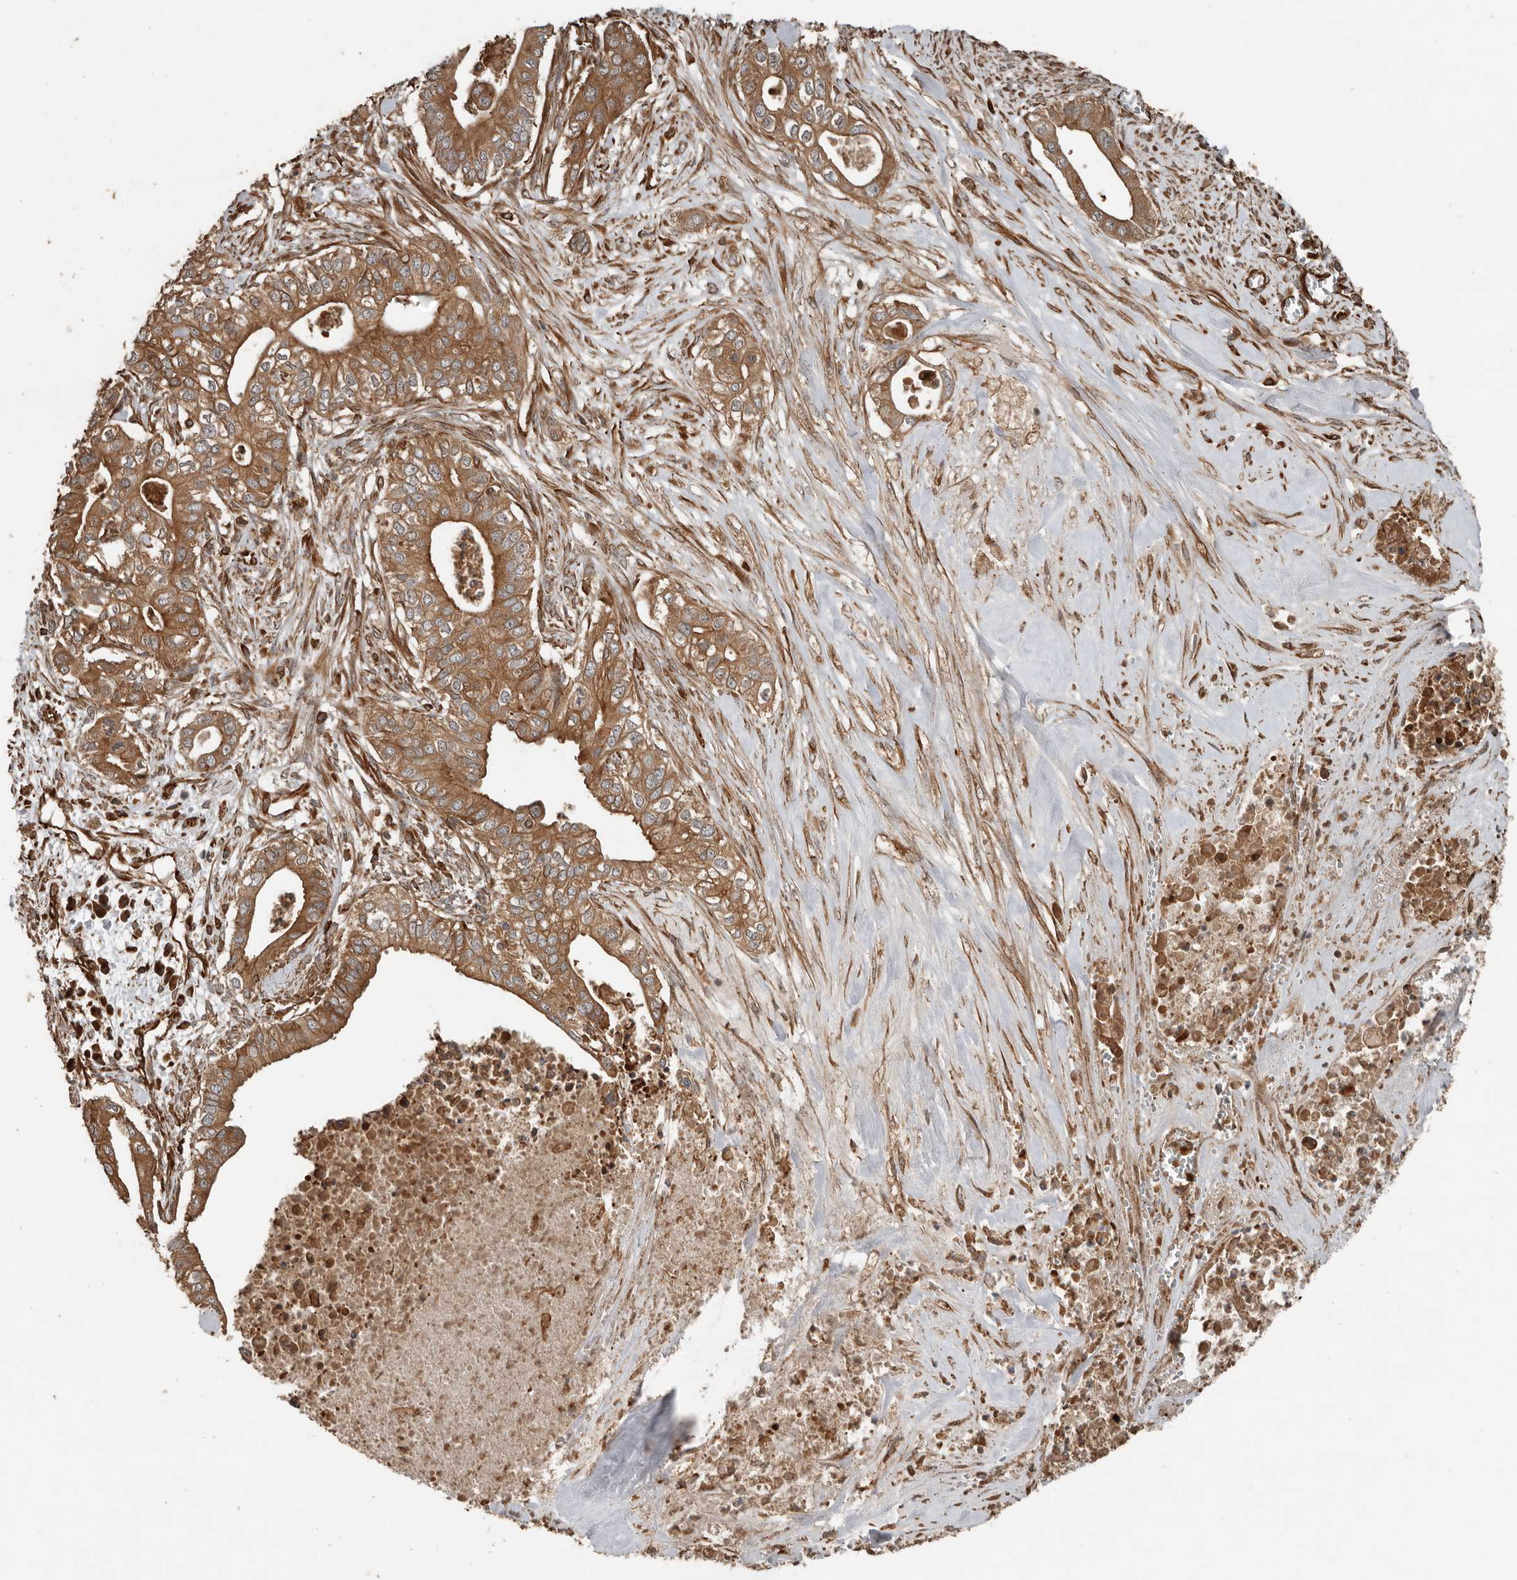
{"staining": {"intensity": "moderate", "quantity": ">75%", "location": "cytoplasmic/membranous"}, "tissue": "pancreatic cancer", "cell_type": "Tumor cells", "image_type": "cancer", "snomed": [{"axis": "morphology", "description": "Adenocarcinoma, NOS"}, {"axis": "topography", "description": "Pancreas"}], "caption": "Pancreatic adenocarcinoma tissue demonstrates moderate cytoplasmic/membranous positivity in approximately >75% of tumor cells, visualized by immunohistochemistry.", "gene": "YOD1", "patient": {"sex": "female", "age": 78}}